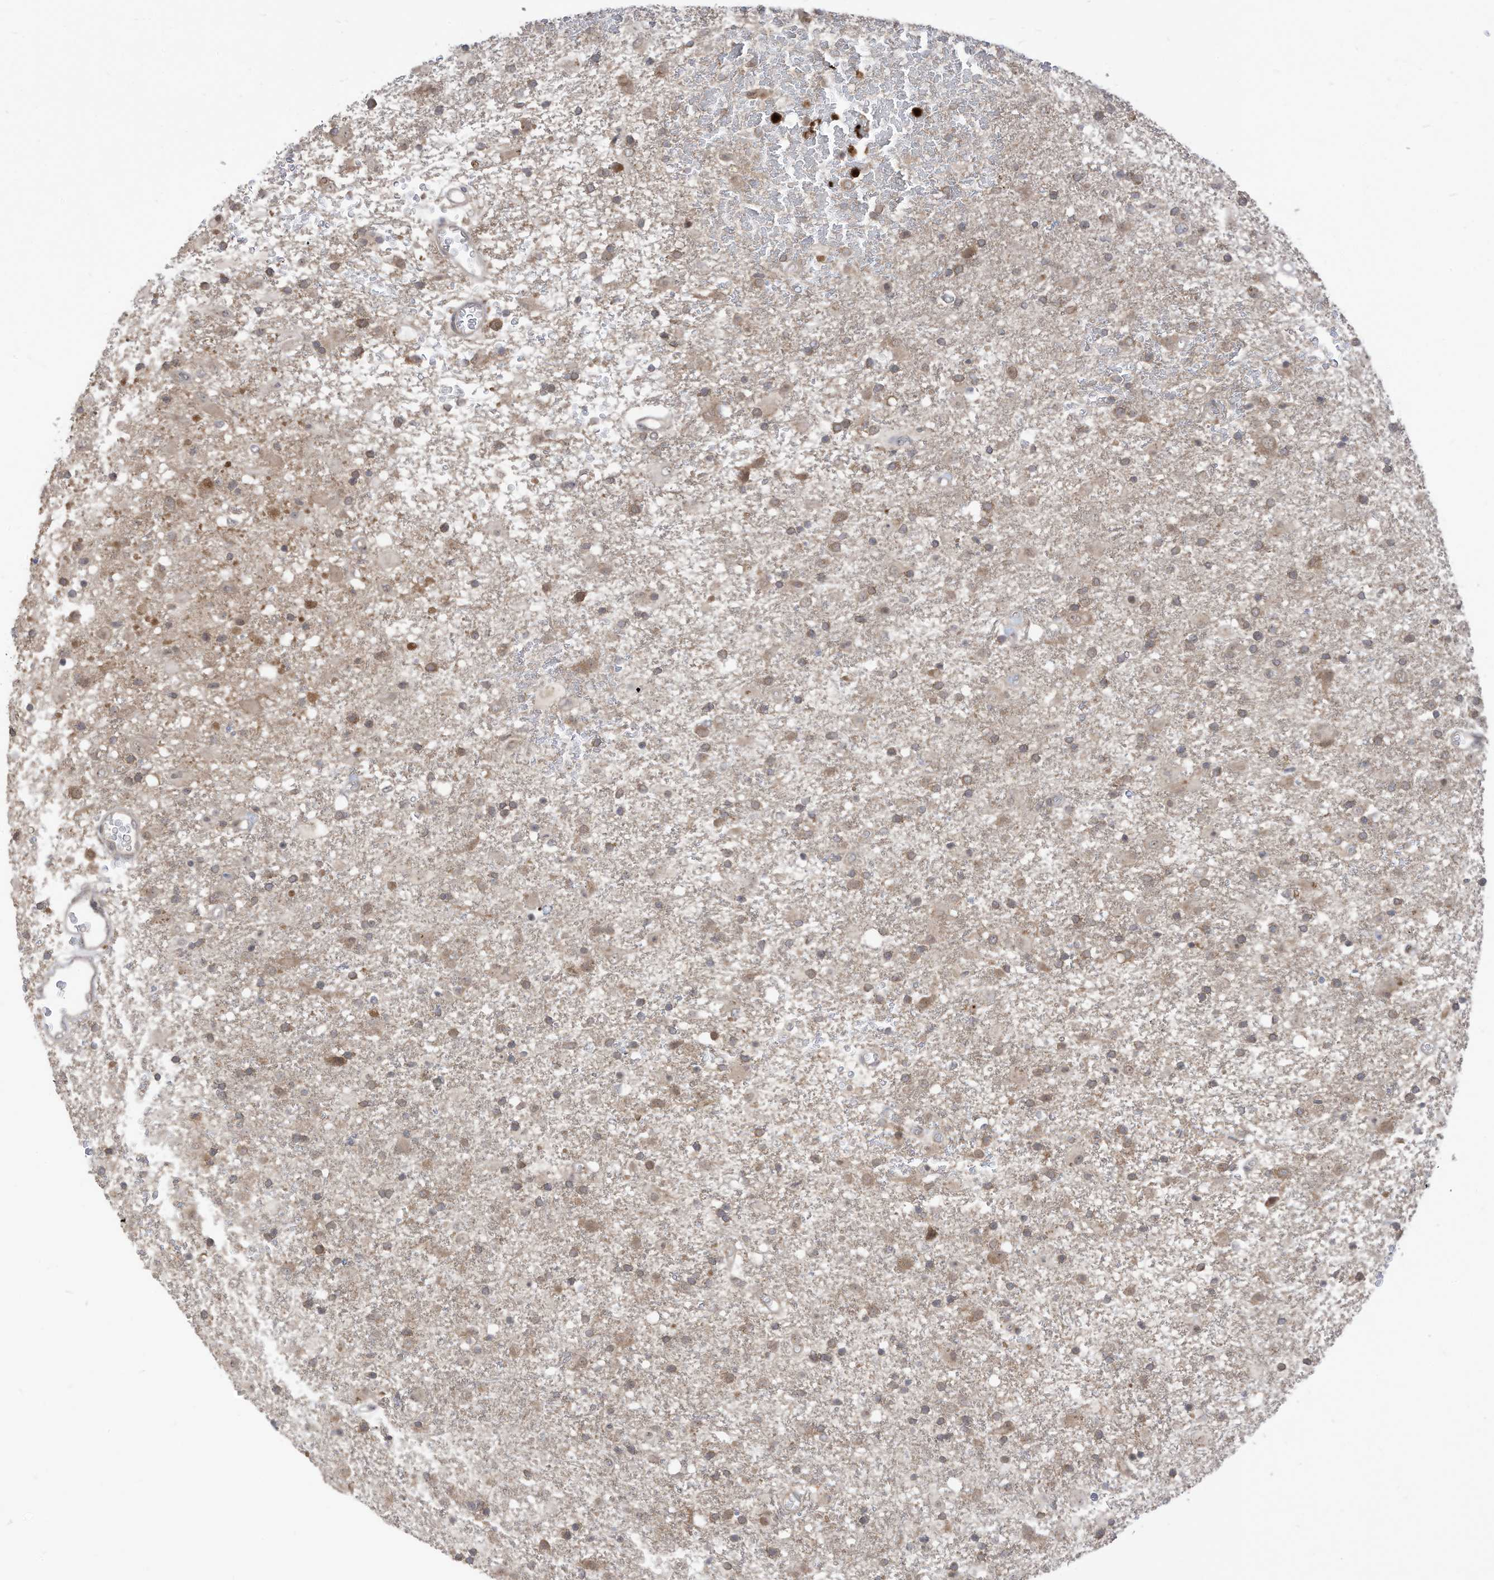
{"staining": {"intensity": "moderate", "quantity": "<25%", "location": "cytoplasmic/membranous"}, "tissue": "glioma", "cell_type": "Tumor cells", "image_type": "cancer", "snomed": [{"axis": "morphology", "description": "Glioma, malignant, Low grade"}, {"axis": "topography", "description": "Brain"}], "caption": "Low-grade glioma (malignant) tissue reveals moderate cytoplasmic/membranous positivity in about <25% of tumor cells, visualized by immunohistochemistry.", "gene": "CNKSR1", "patient": {"sex": "male", "age": 65}}